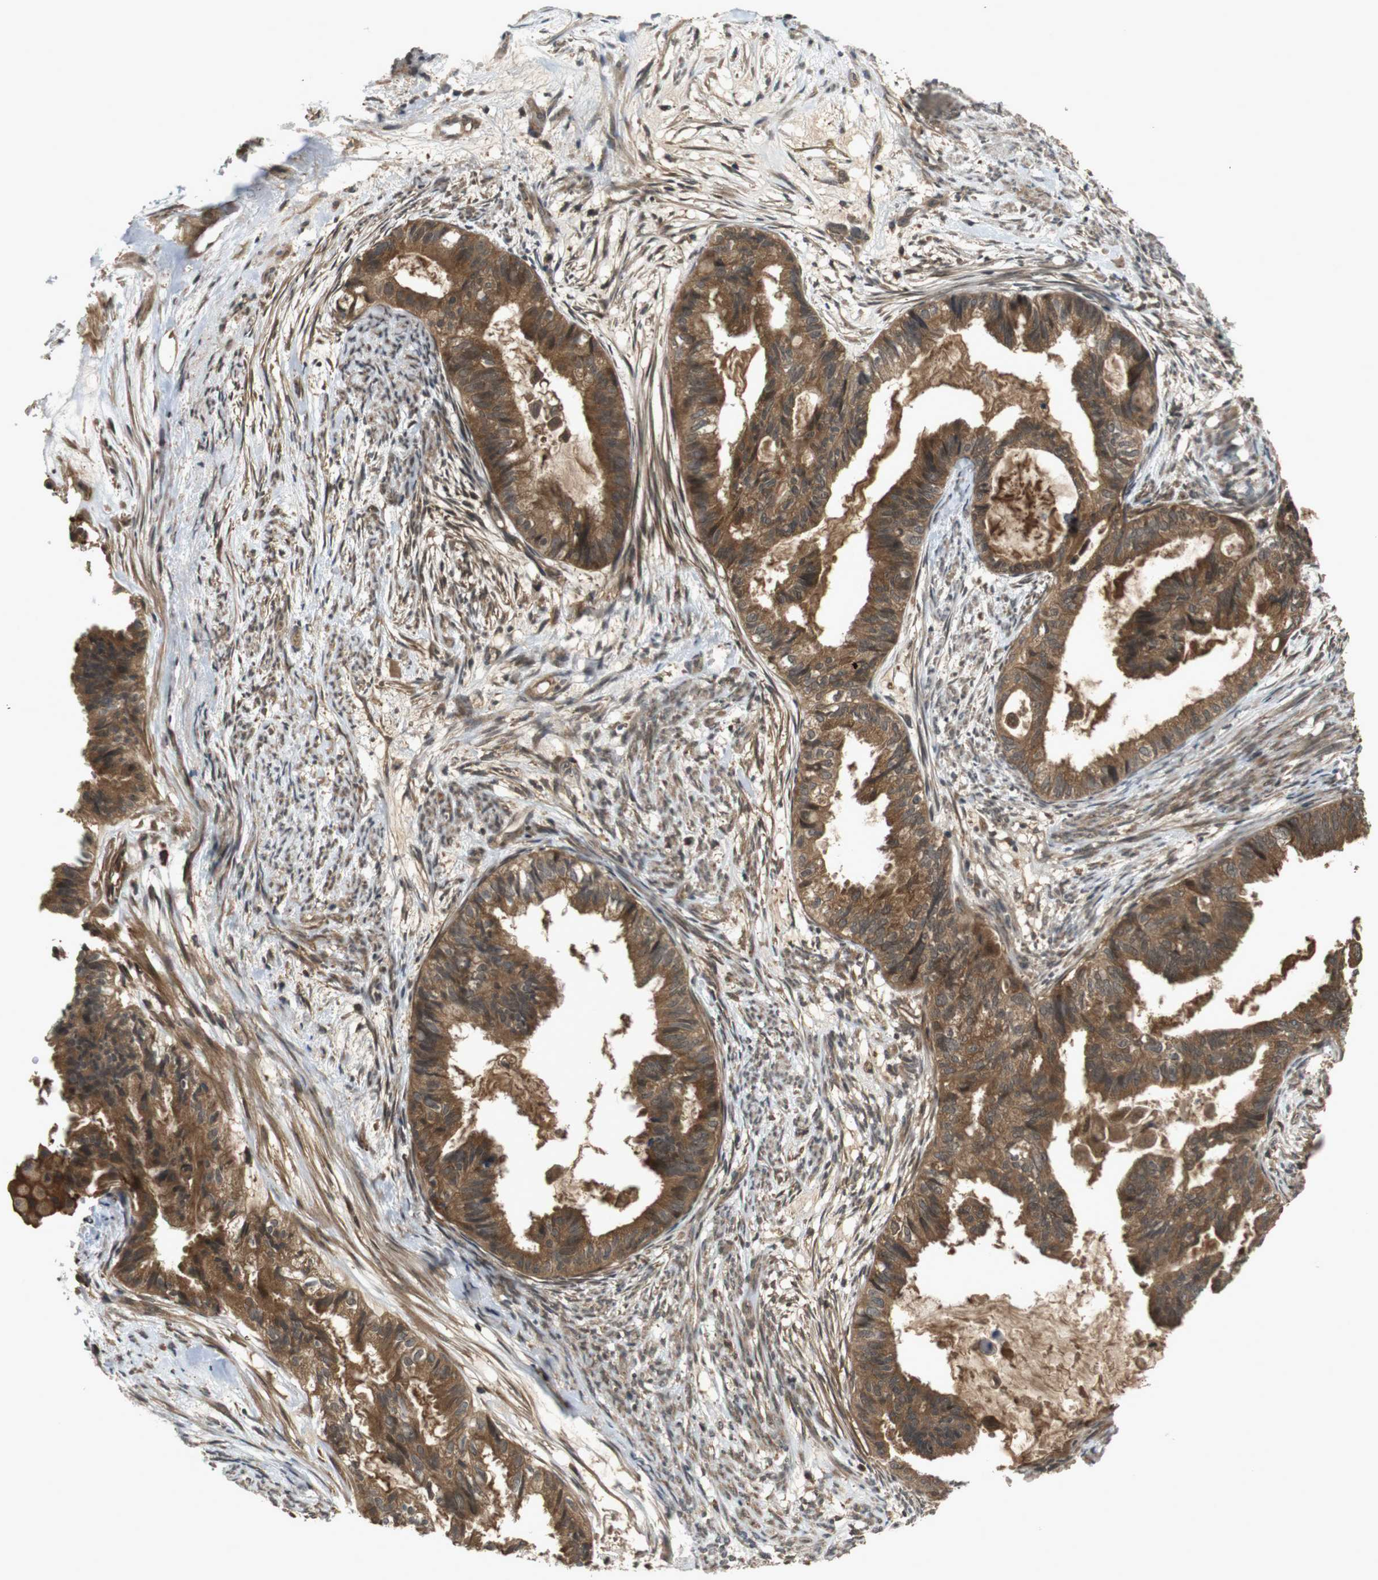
{"staining": {"intensity": "moderate", "quantity": ">75%", "location": "cytoplasmic/membranous"}, "tissue": "cervical cancer", "cell_type": "Tumor cells", "image_type": "cancer", "snomed": [{"axis": "morphology", "description": "Normal tissue, NOS"}, {"axis": "morphology", "description": "Adenocarcinoma, NOS"}, {"axis": "topography", "description": "Cervix"}, {"axis": "topography", "description": "Endometrium"}], "caption": "Brown immunohistochemical staining in human cervical adenocarcinoma demonstrates moderate cytoplasmic/membranous staining in about >75% of tumor cells.", "gene": "NFKBIE", "patient": {"sex": "female", "age": 86}}